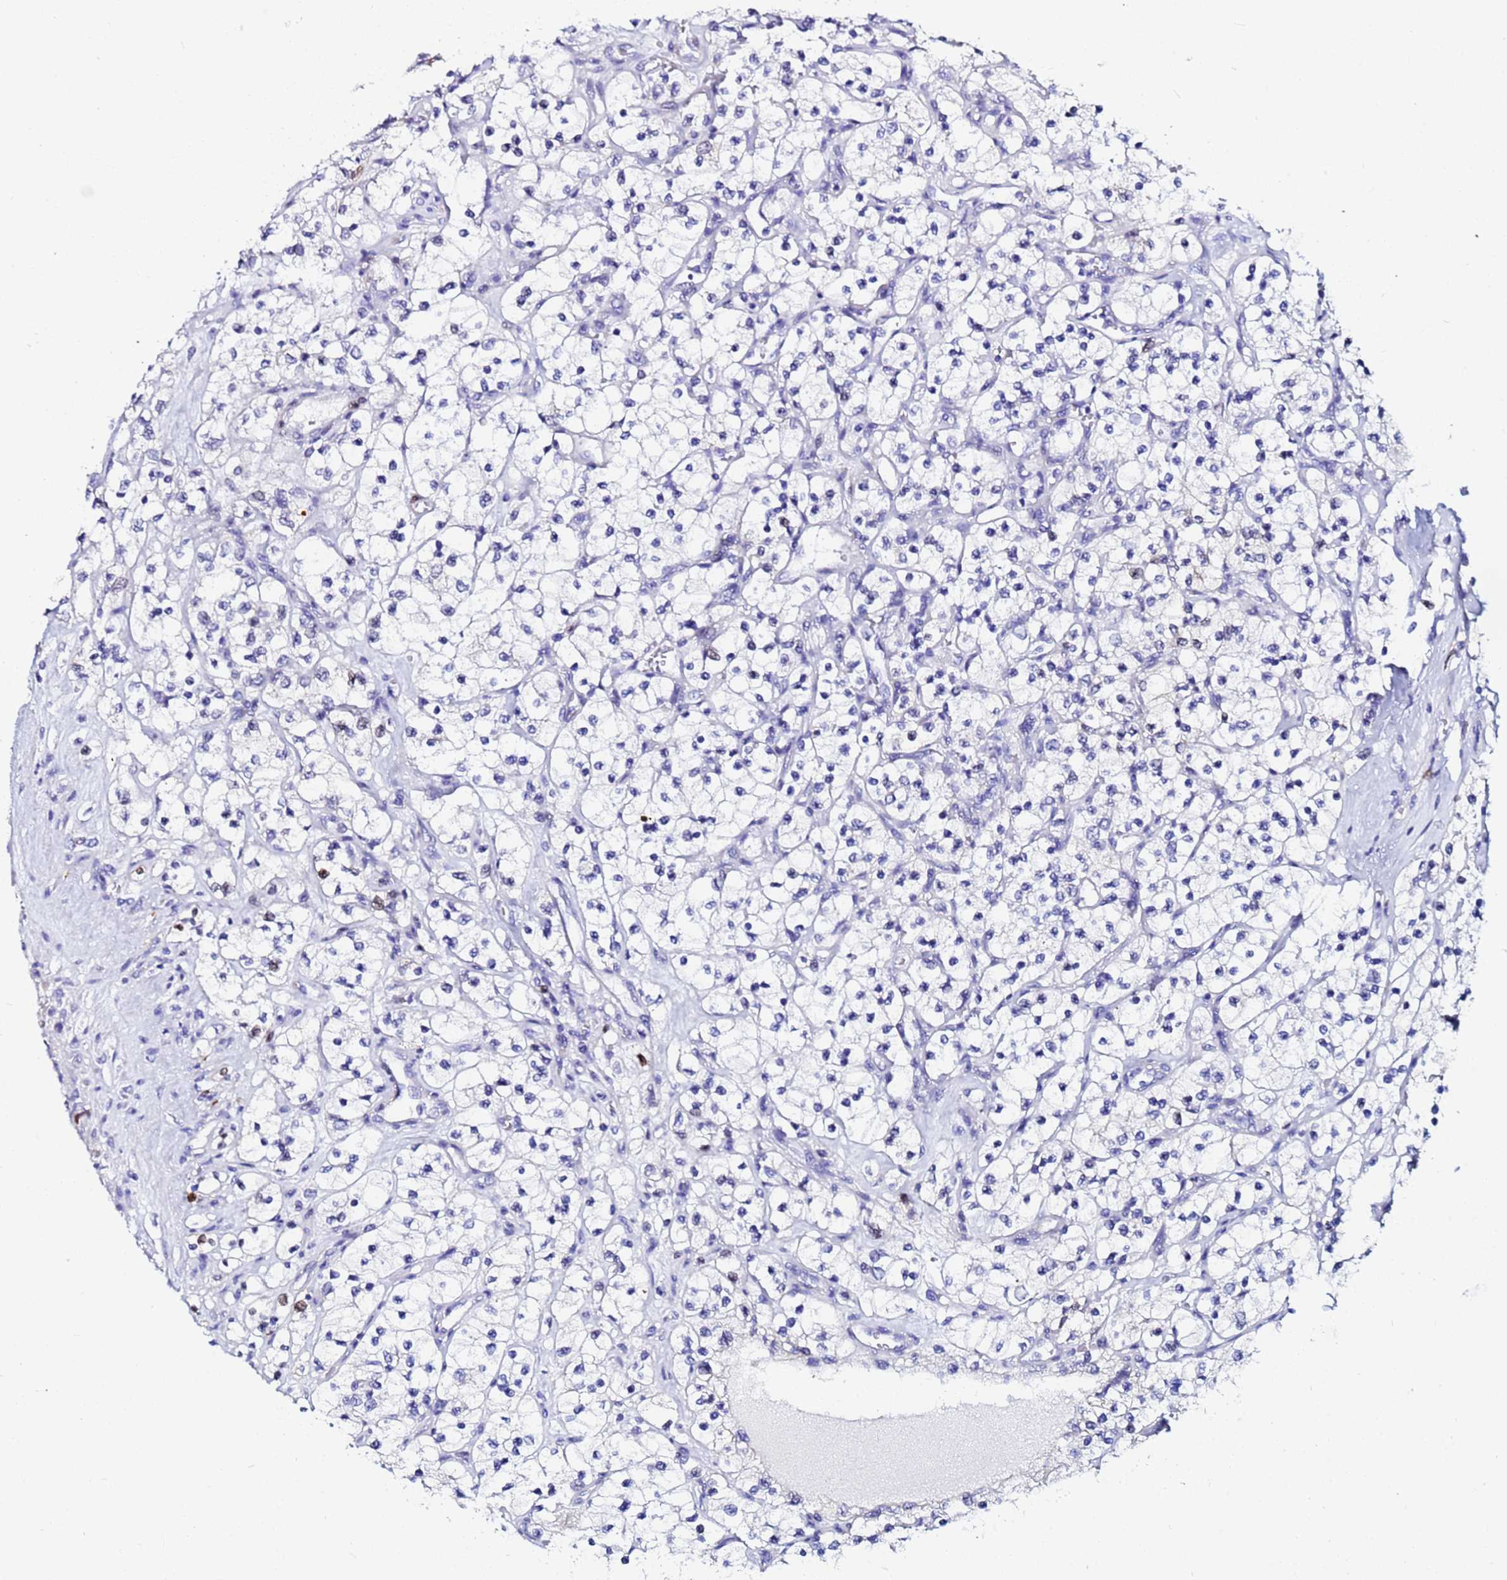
{"staining": {"intensity": "negative", "quantity": "none", "location": "none"}, "tissue": "renal cancer", "cell_type": "Tumor cells", "image_type": "cancer", "snomed": [{"axis": "morphology", "description": "Adenocarcinoma, NOS"}, {"axis": "topography", "description": "Kidney"}], "caption": "An immunohistochemistry photomicrograph of renal cancer (adenocarcinoma) is shown. There is no staining in tumor cells of renal cancer (adenocarcinoma).", "gene": "PPP1R14C", "patient": {"sex": "female", "age": 69}}